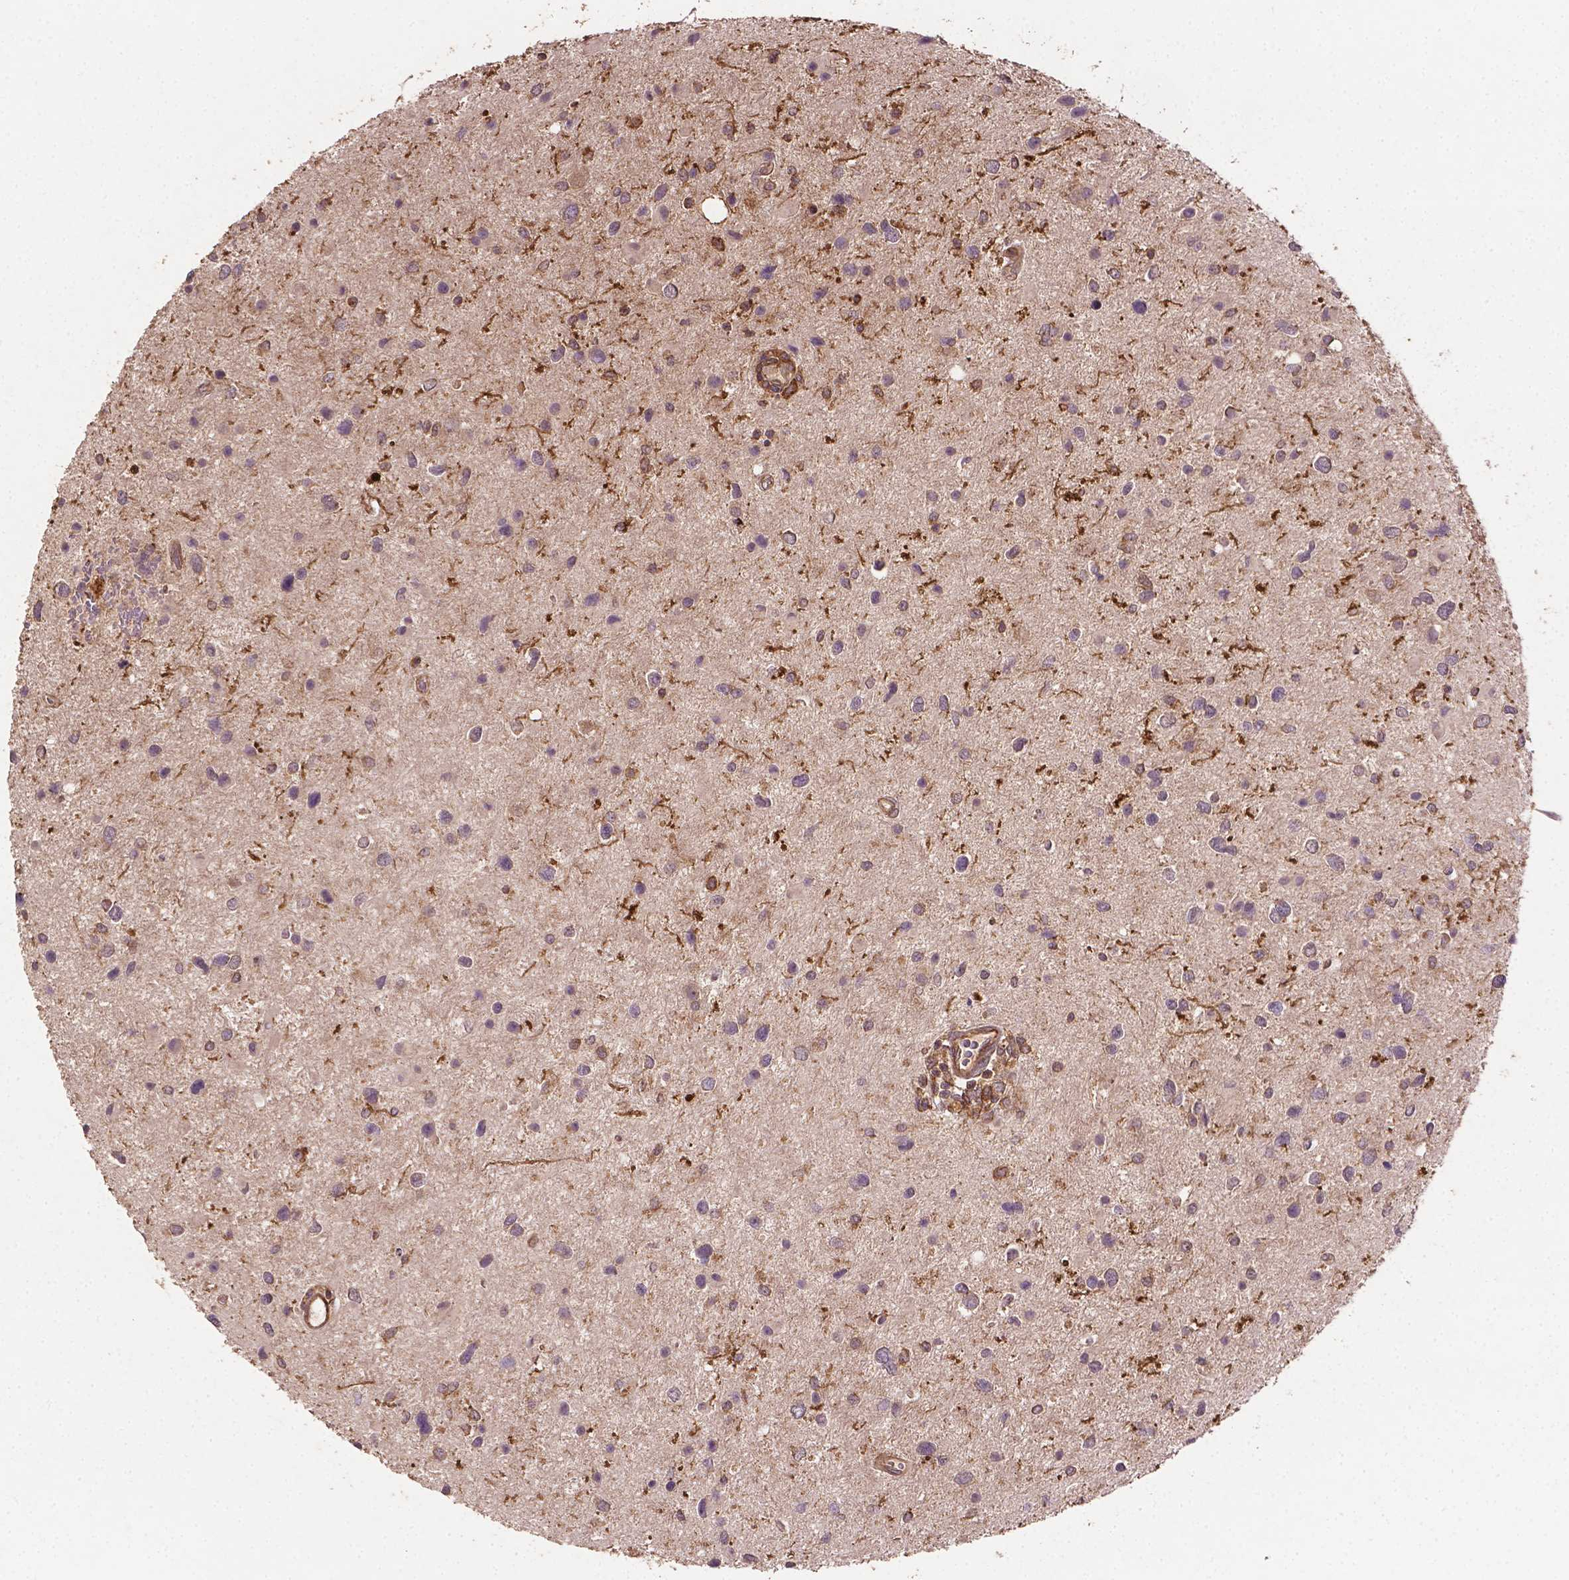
{"staining": {"intensity": "negative", "quantity": "none", "location": "none"}, "tissue": "glioma", "cell_type": "Tumor cells", "image_type": "cancer", "snomed": [{"axis": "morphology", "description": "Glioma, malignant, Low grade"}, {"axis": "topography", "description": "Brain"}], "caption": "IHC histopathology image of malignant glioma (low-grade) stained for a protein (brown), which reveals no expression in tumor cells.", "gene": "ZMYND19", "patient": {"sex": "female", "age": 32}}